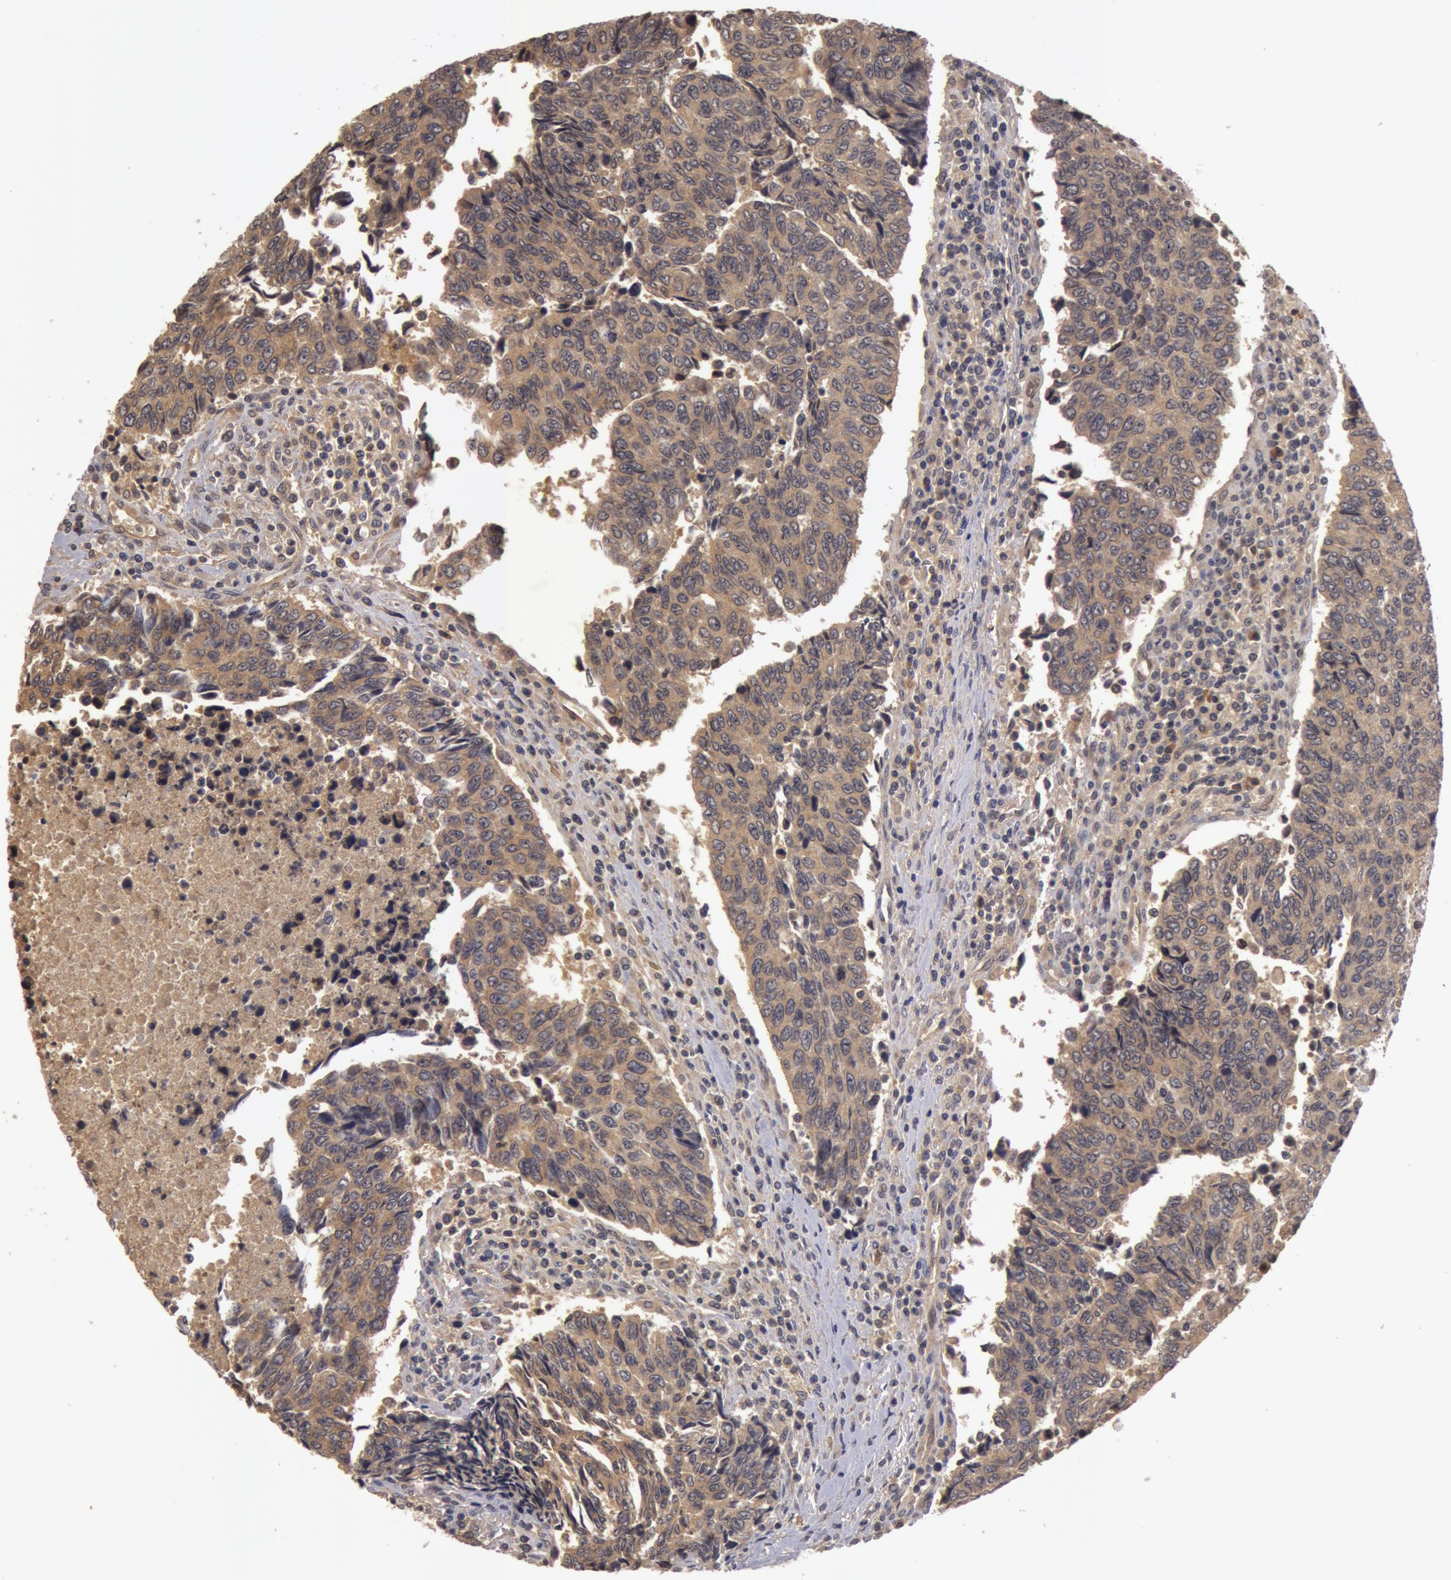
{"staining": {"intensity": "moderate", "quantity": ">75%", "location": "cytoplasmic/membranous"}, "tissue": "urothelial cancer", "cell_type": "Tumor cells", "image_type": "cancer", "snomed": [{"axis": "morphology", "description": "Urothelial carcinoma, High grade"}, {"axis": "topography", "description": "Urinary bladder"}], "caption": "A photomicrograph showing moderate cytoplasmic/membranous expression in about >75% of tumor cells in urothelial carcinoma (high-grade), as visualized by brown immunohistochemical staining.", "gene": "BCHE", "patient": {"sex": "male", "age": 86}}